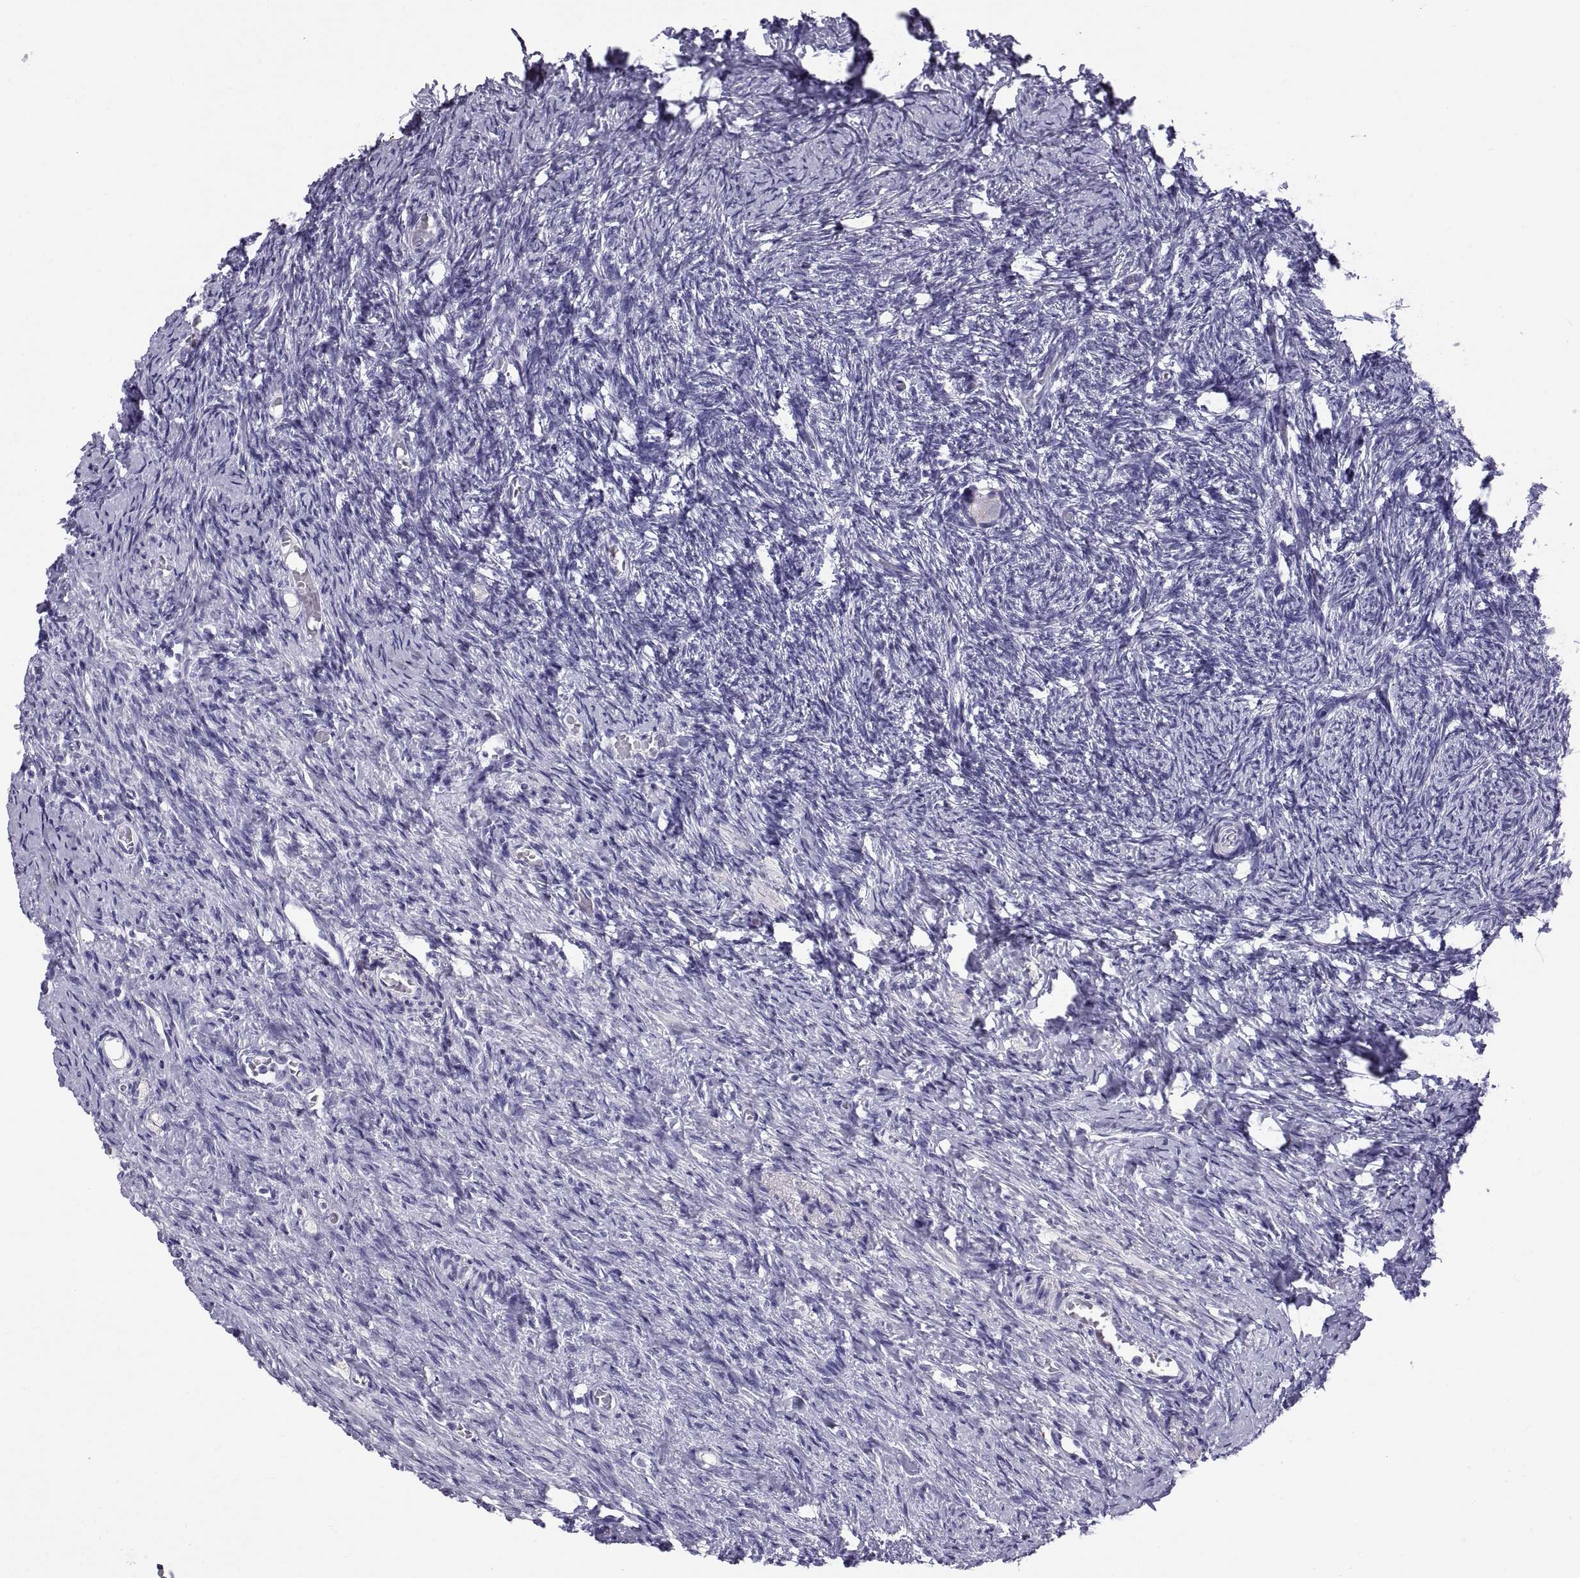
{"staining": {"intensity": "negative", "quantity": "none", "location": "none"}, "tissue": "ovary", "cell_type": "Ovarian stroma cells", "image_type": "normal", "snomed": [{"axis": "morphology", "description": "Normal tissue, NOS"}, {"axis": "topography", "description": "Ovary"}], "caption": "A micrograph of human ovary is negative for staining in ovarian stroma cells.", "gene": "CT47A10", "patient": {"sex": "female", "age": 39}}